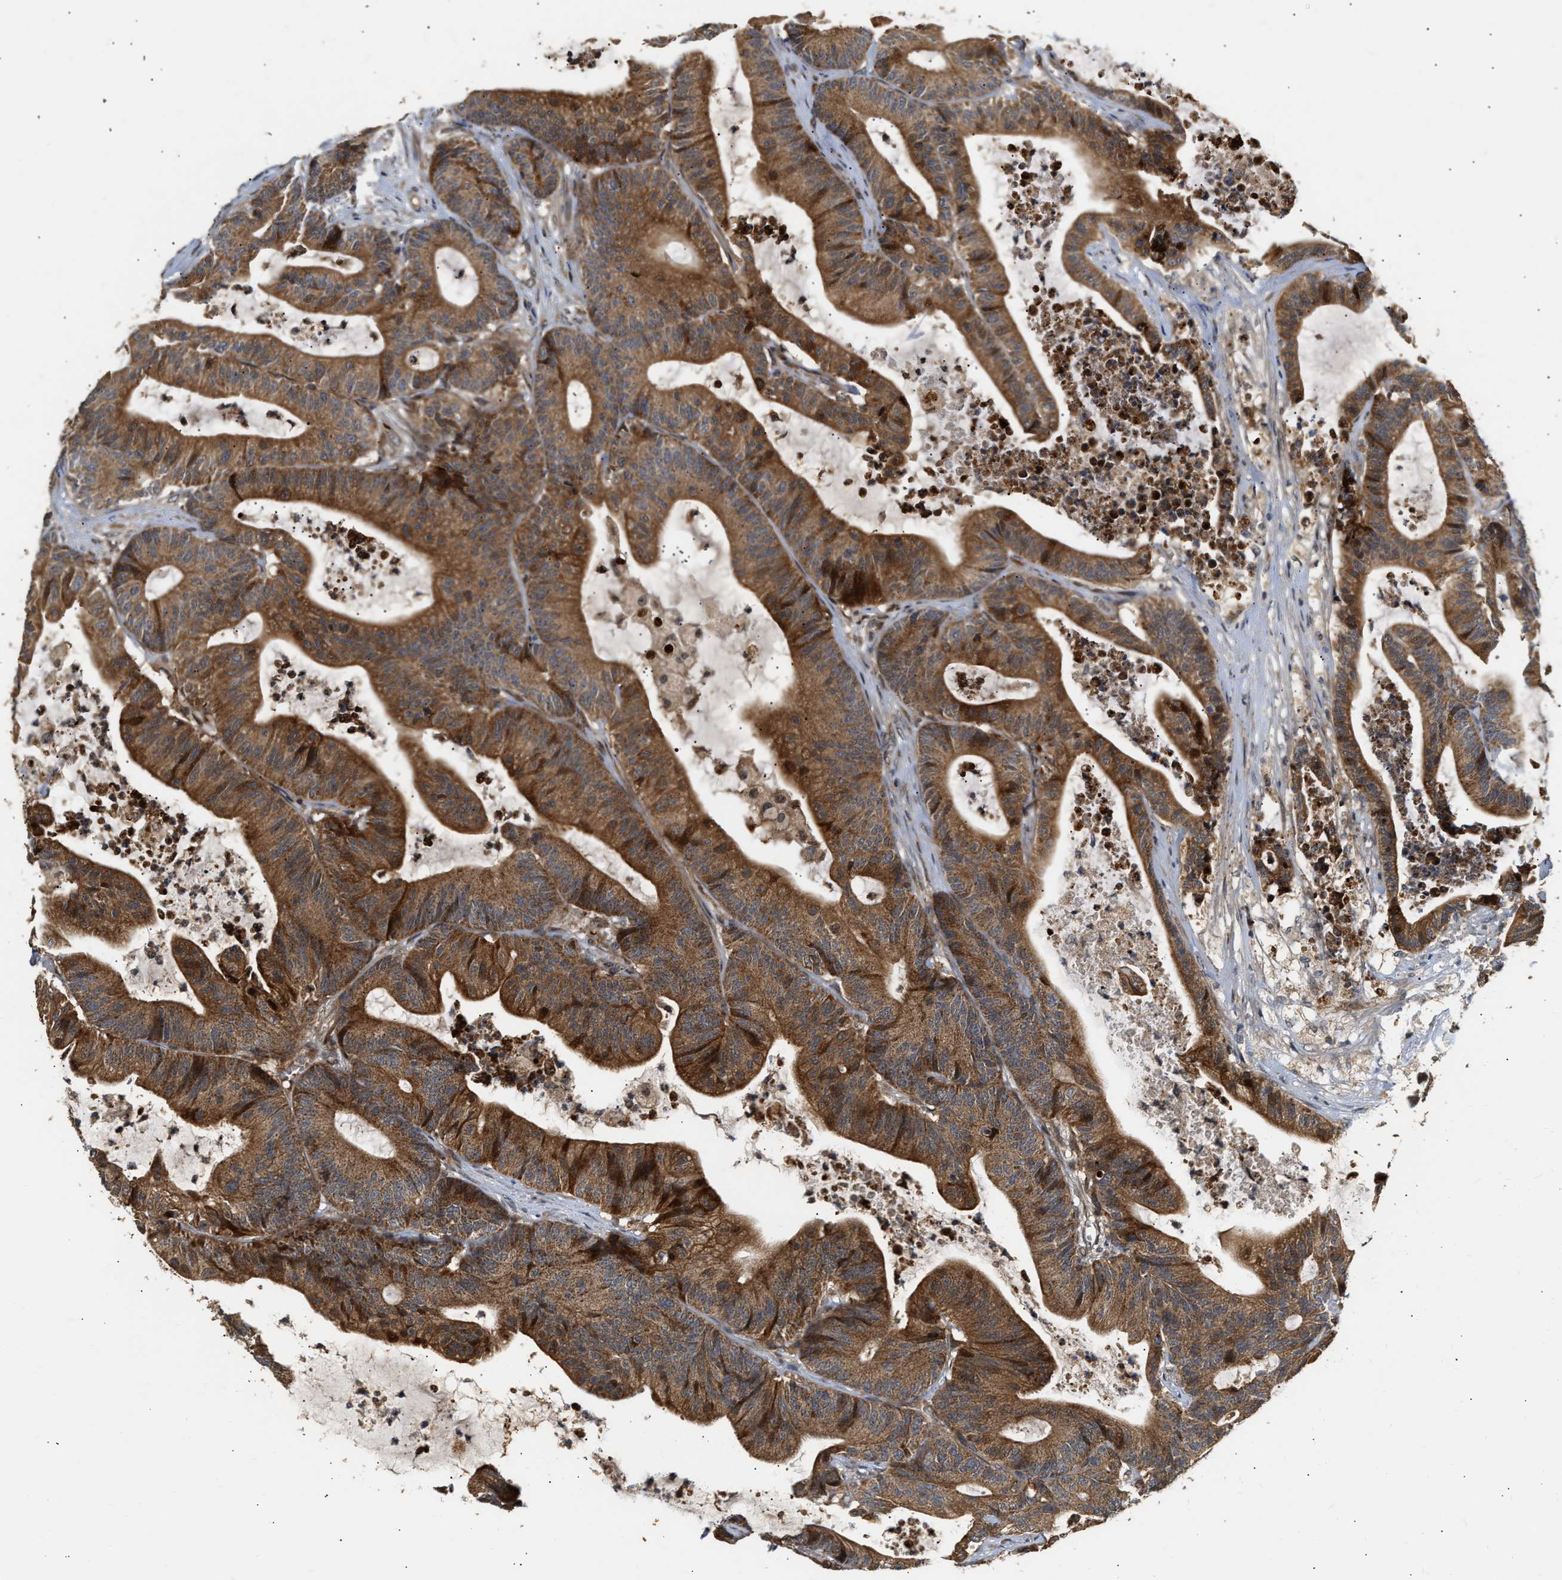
{"staining": {"intensity": "strong", "quantity": ">75%", "location": "cytoplasmic/membranous"}, "tissue": "colorectal cancer", "cell_type": "Tumor cells", "image_type": "cancer", "snomed": [{"axis": "morphology", "description": "Adenocarcinoma, NOS"}, {"axis": "topography", "description": "Colon"}], "caption": "The immunohistochemical stain highlights strong cytoplasmic/membranous staining in tumor cells of colorectal cancer tissue.", "gene": "EXTL2", "patient": {"sex": "female", "age": 84}}